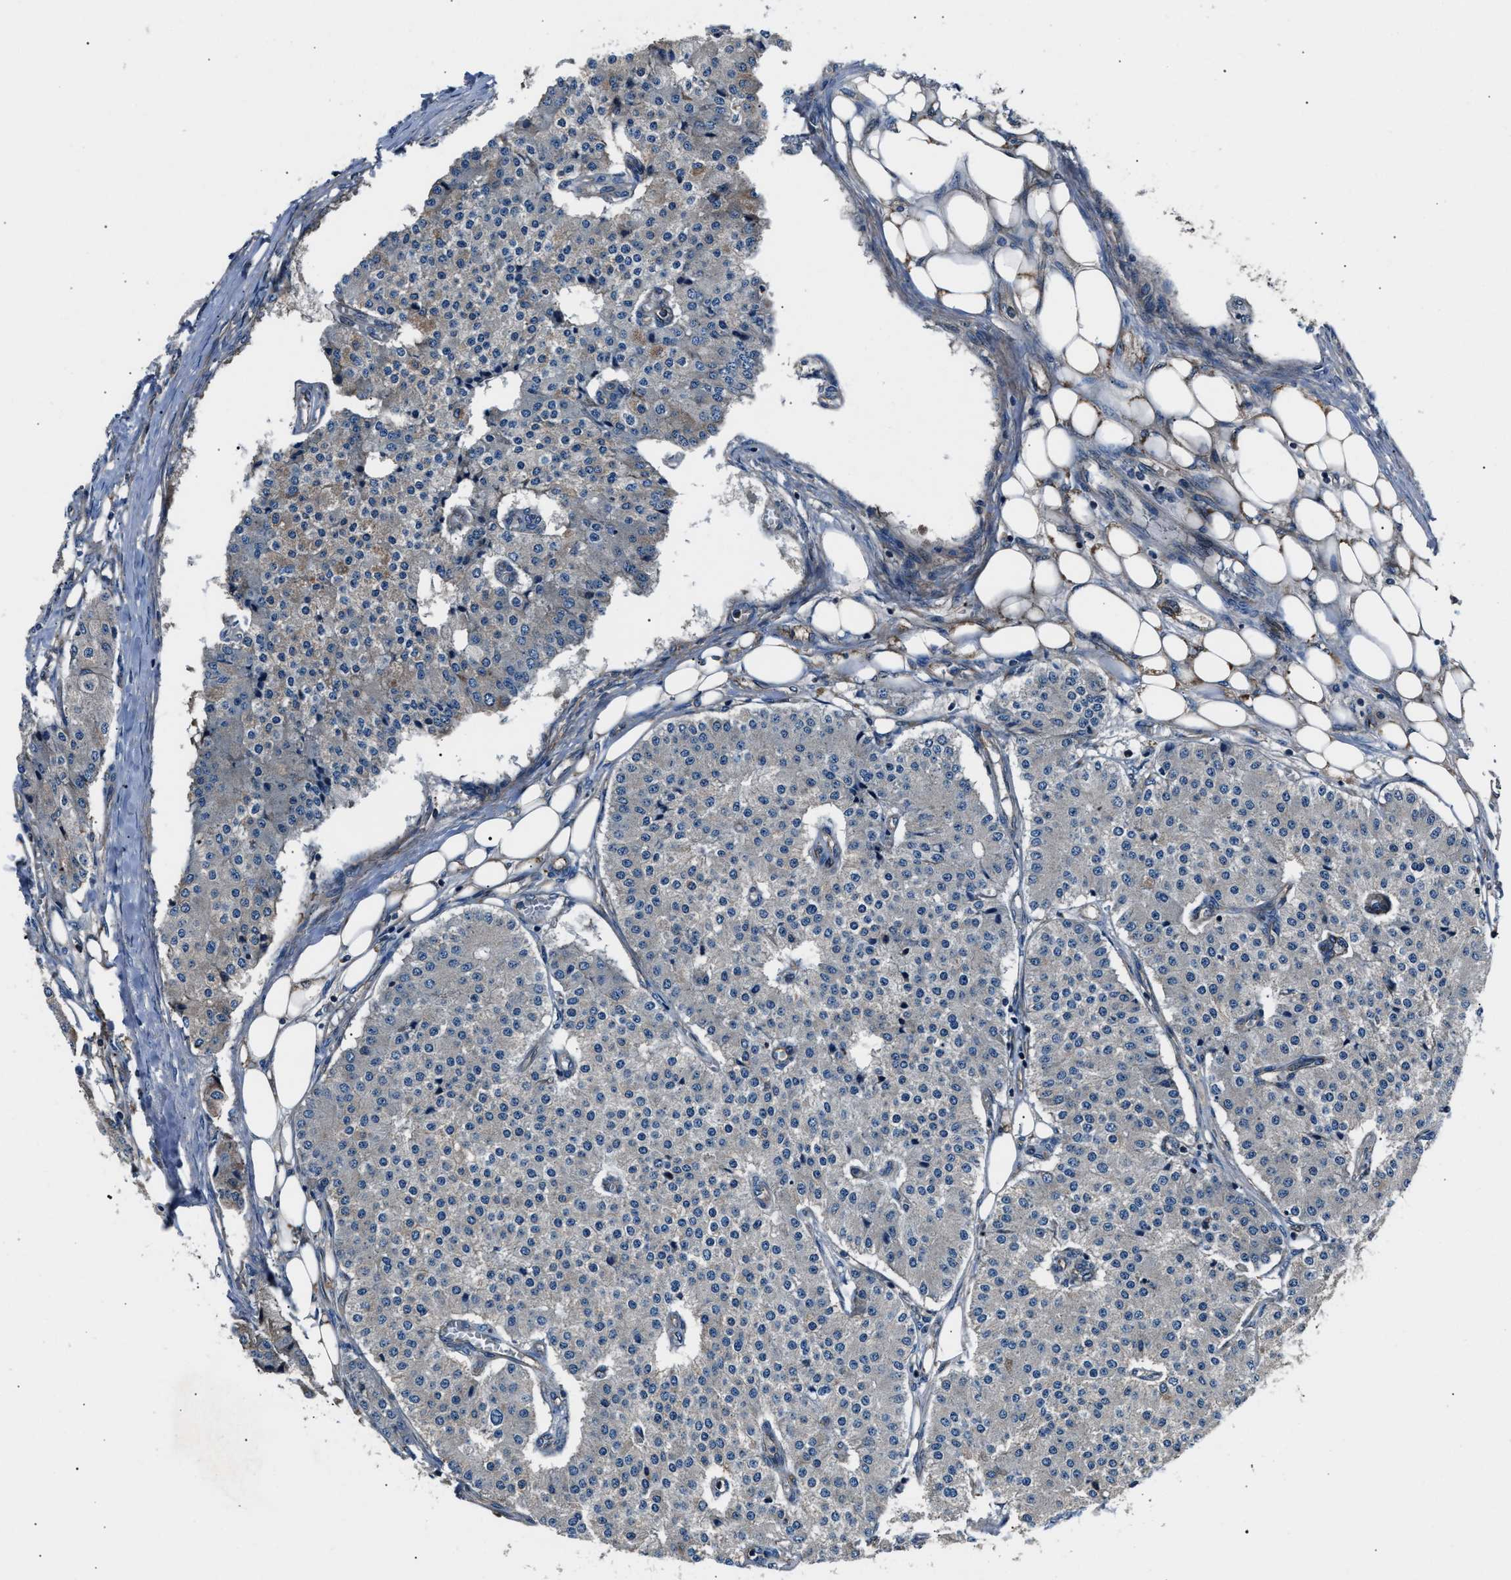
{"staining": {"intensity": "negative", "quantity": "none", "location": "none"}, "tissue": "carcinoid", "cell_type": "Tumor cells", "image_type": "cancer", "snomed": [{"axis": "morphology", "description": "Carcinoid, malignant, NOS"}, {"axis": "topography", "description": "Colon"}], "caption": "The image demonstrates no significant expression in tumor cells of carcinoid (malignant).", "gene": "GGCT", "patient": {"sex": "female", "age": 52}}